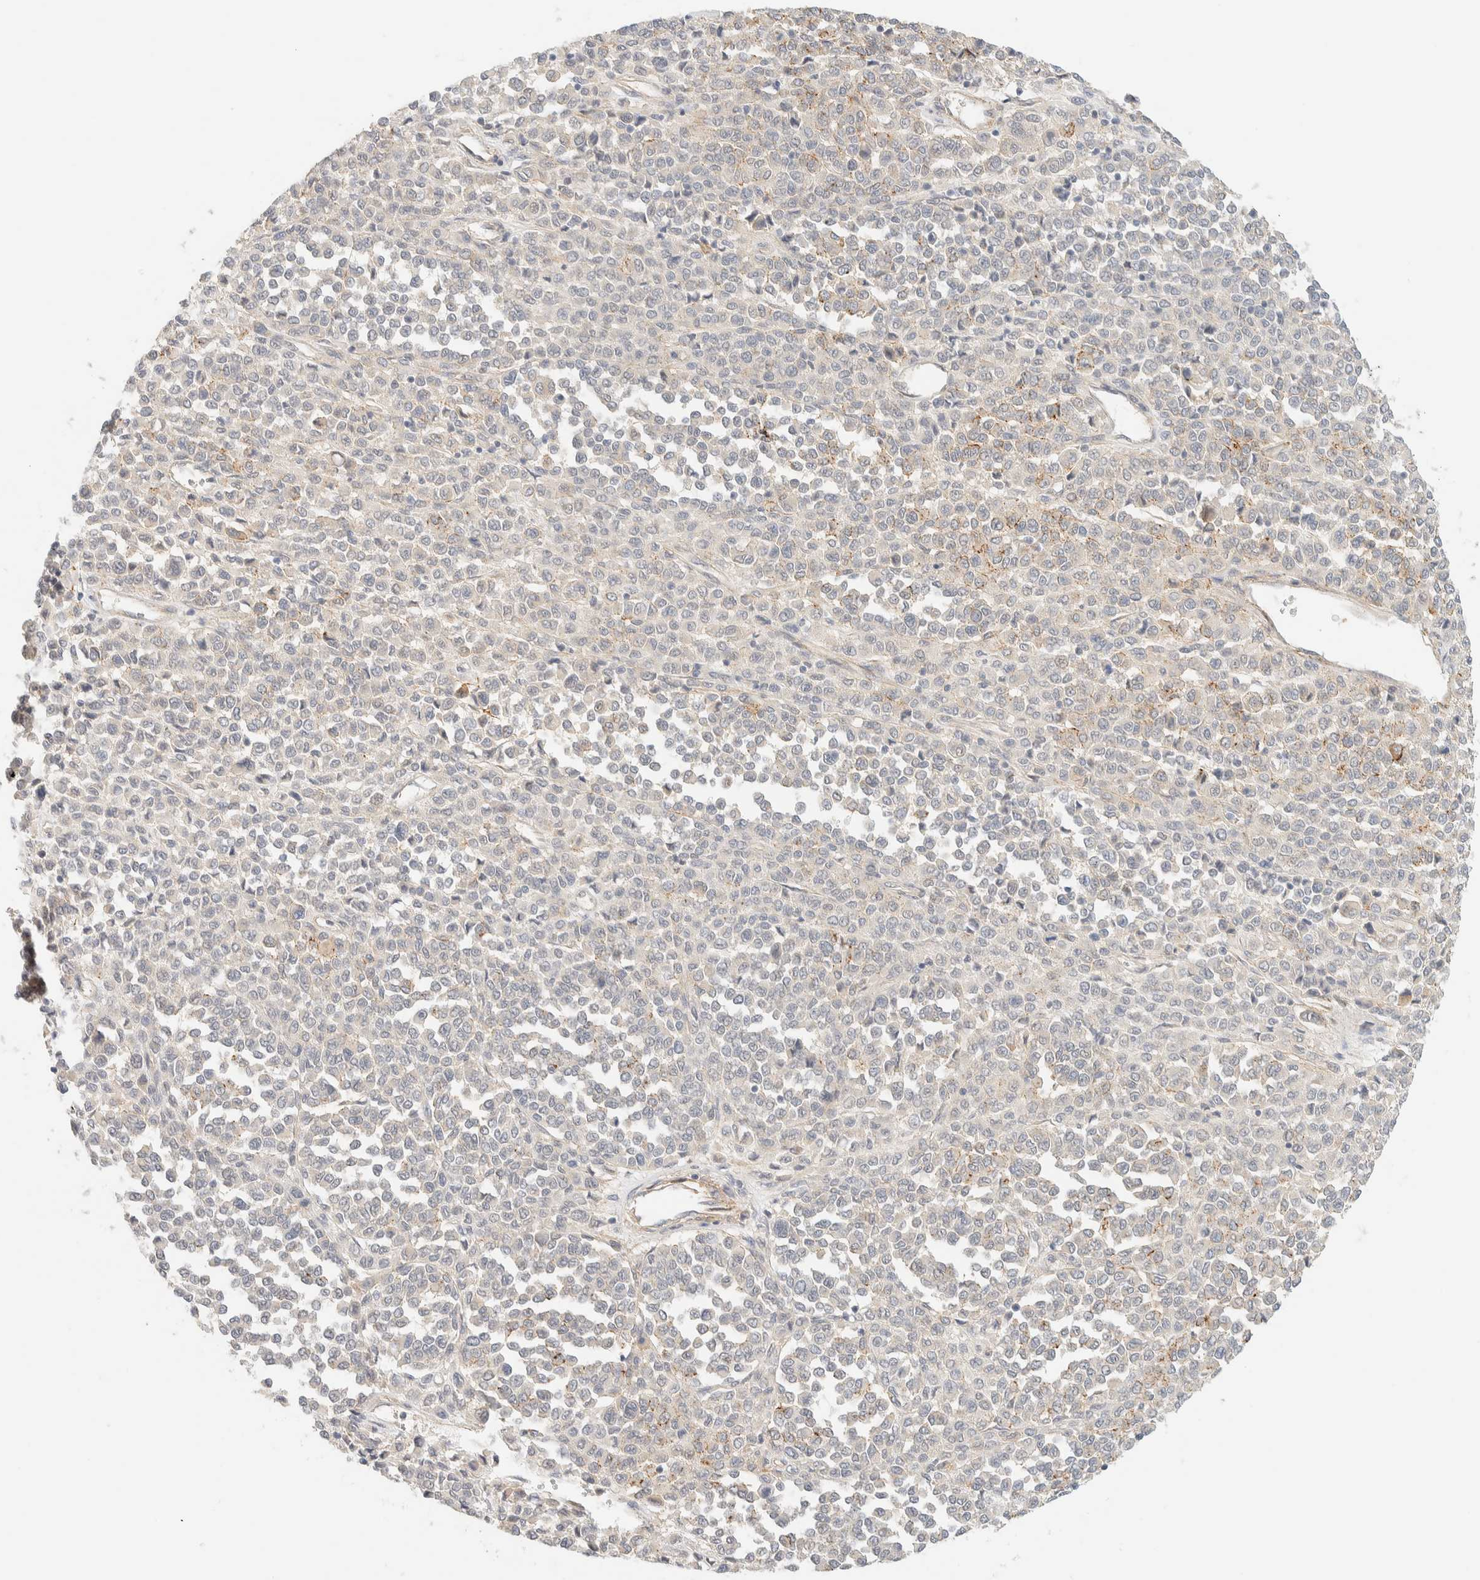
{"staining": {"intensity": "weak", "quantity": "<25%", "location": "cytoplasmic/membranous"}, "tissue": "melanoma", "cell_type": "Tumor cells", "image_type": "cancer", "snomed": [{"axis": "morphology", "description": "Malignant melanoma, Metastatic site"}, {"axis": "topography", "description": "Pancreas"}], "caption": "There is no significant positivity in tumor cells of melanoma. (Immunohistochemistry (ihc), brightfield microscopy, high magnification).", "gene": "TNK1", "patient": {"sex": "female", "age": 30}}